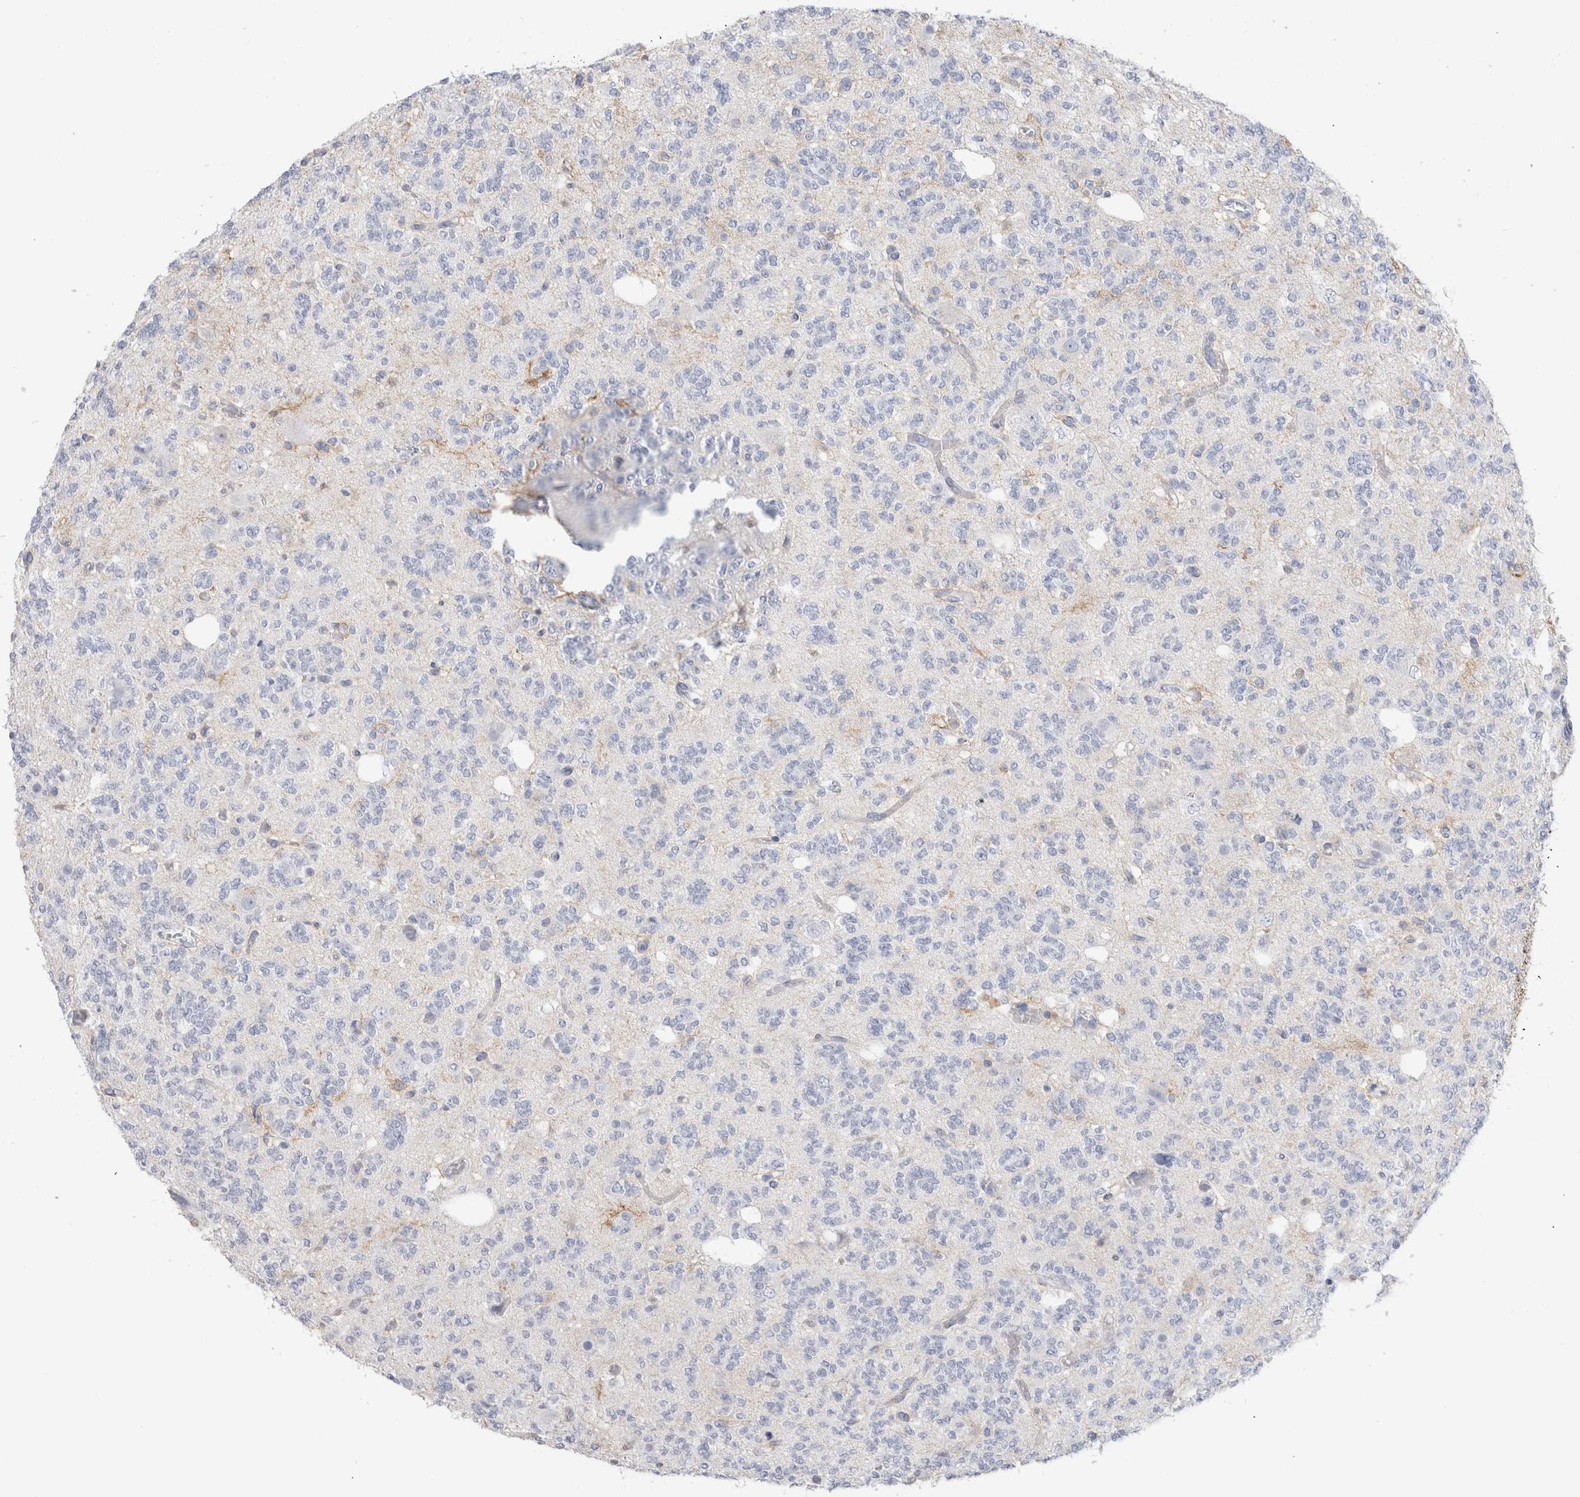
{"staining": {"intensity": "negative", "quantity": "none", "location": "none"}, "tissue": "glioma", "cell_type": "Tumor cells", "image_type": "cancer", "snomed": [{"axis": "morphology", "description": "Glioma, malignant, Low grade"}, {"axis": "topography", "description": "Brain"}], "caption": "The image displays no significant staining in tumor cells of glioma. (Immunohistochemistry (ihc), brightfield microscopy, high magnification).", "gene": "CD38", "patient": {"sex": "male", "age": 38}}